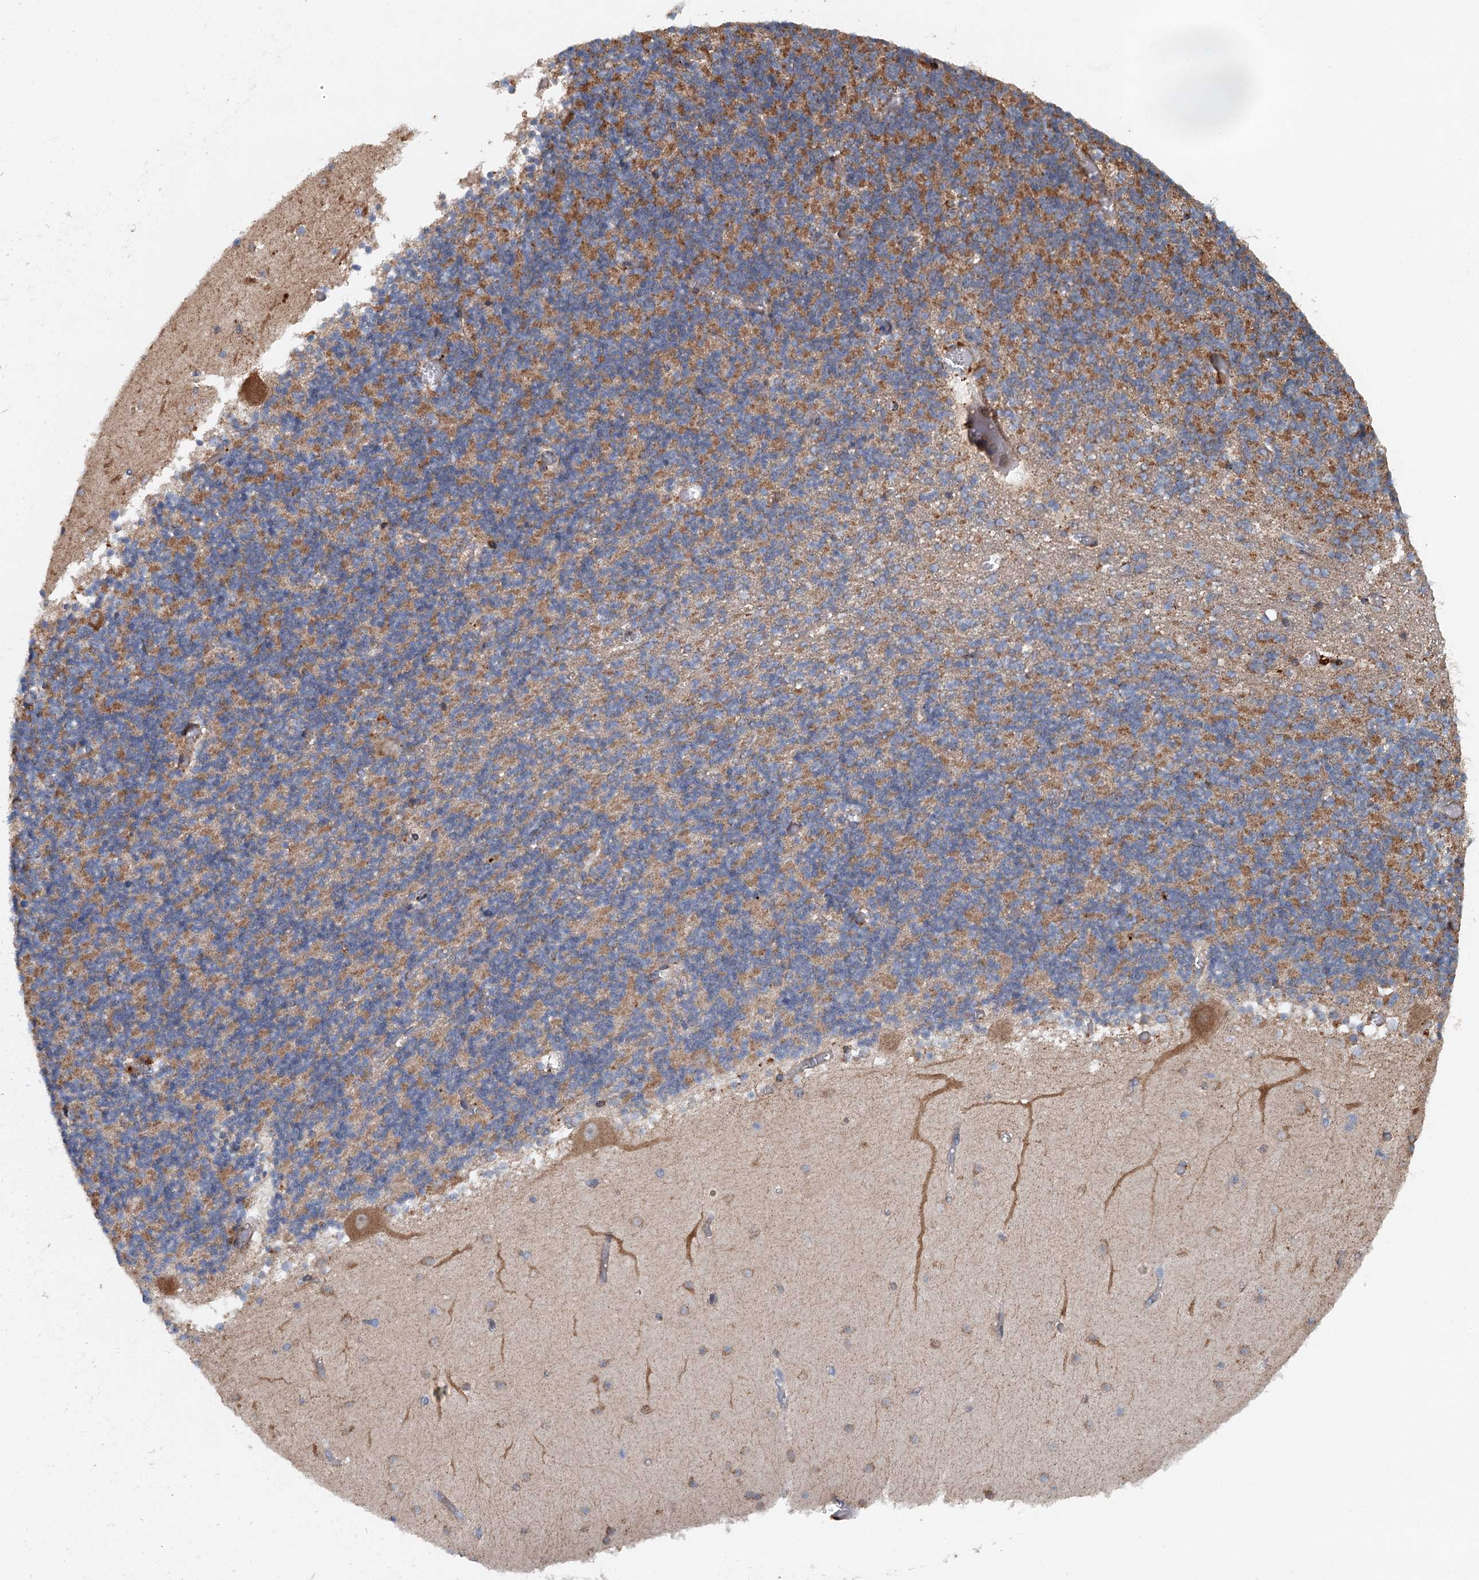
{"staining": {"intensity": "moderate", "quantity": "25%-75%", "location": "cytoplasmic/membranous"}, "tissue": "cerebellum", "cell_type": "Cells in granular layer", "image_type": "normal", "snomed": [{"axis": "morphology", "description": "Normal tissue, NOS"}, {"axis": "topography", "description": "Cerebellum"}], "caption": "Immunohistochemical staining of unremarkable human cerebellum demonstrates moderate cytoplasmic/membranous protein positivity in about 25%-75% of cells in granular layer. (Stains: DAB (3,3'-diaminobenzidine) in brown, nuclei in blue, Microscopy: brightfield microscopy at high magnification).", "gene": "SRPX2", "patient": {"sex": "female", "age": 28}}